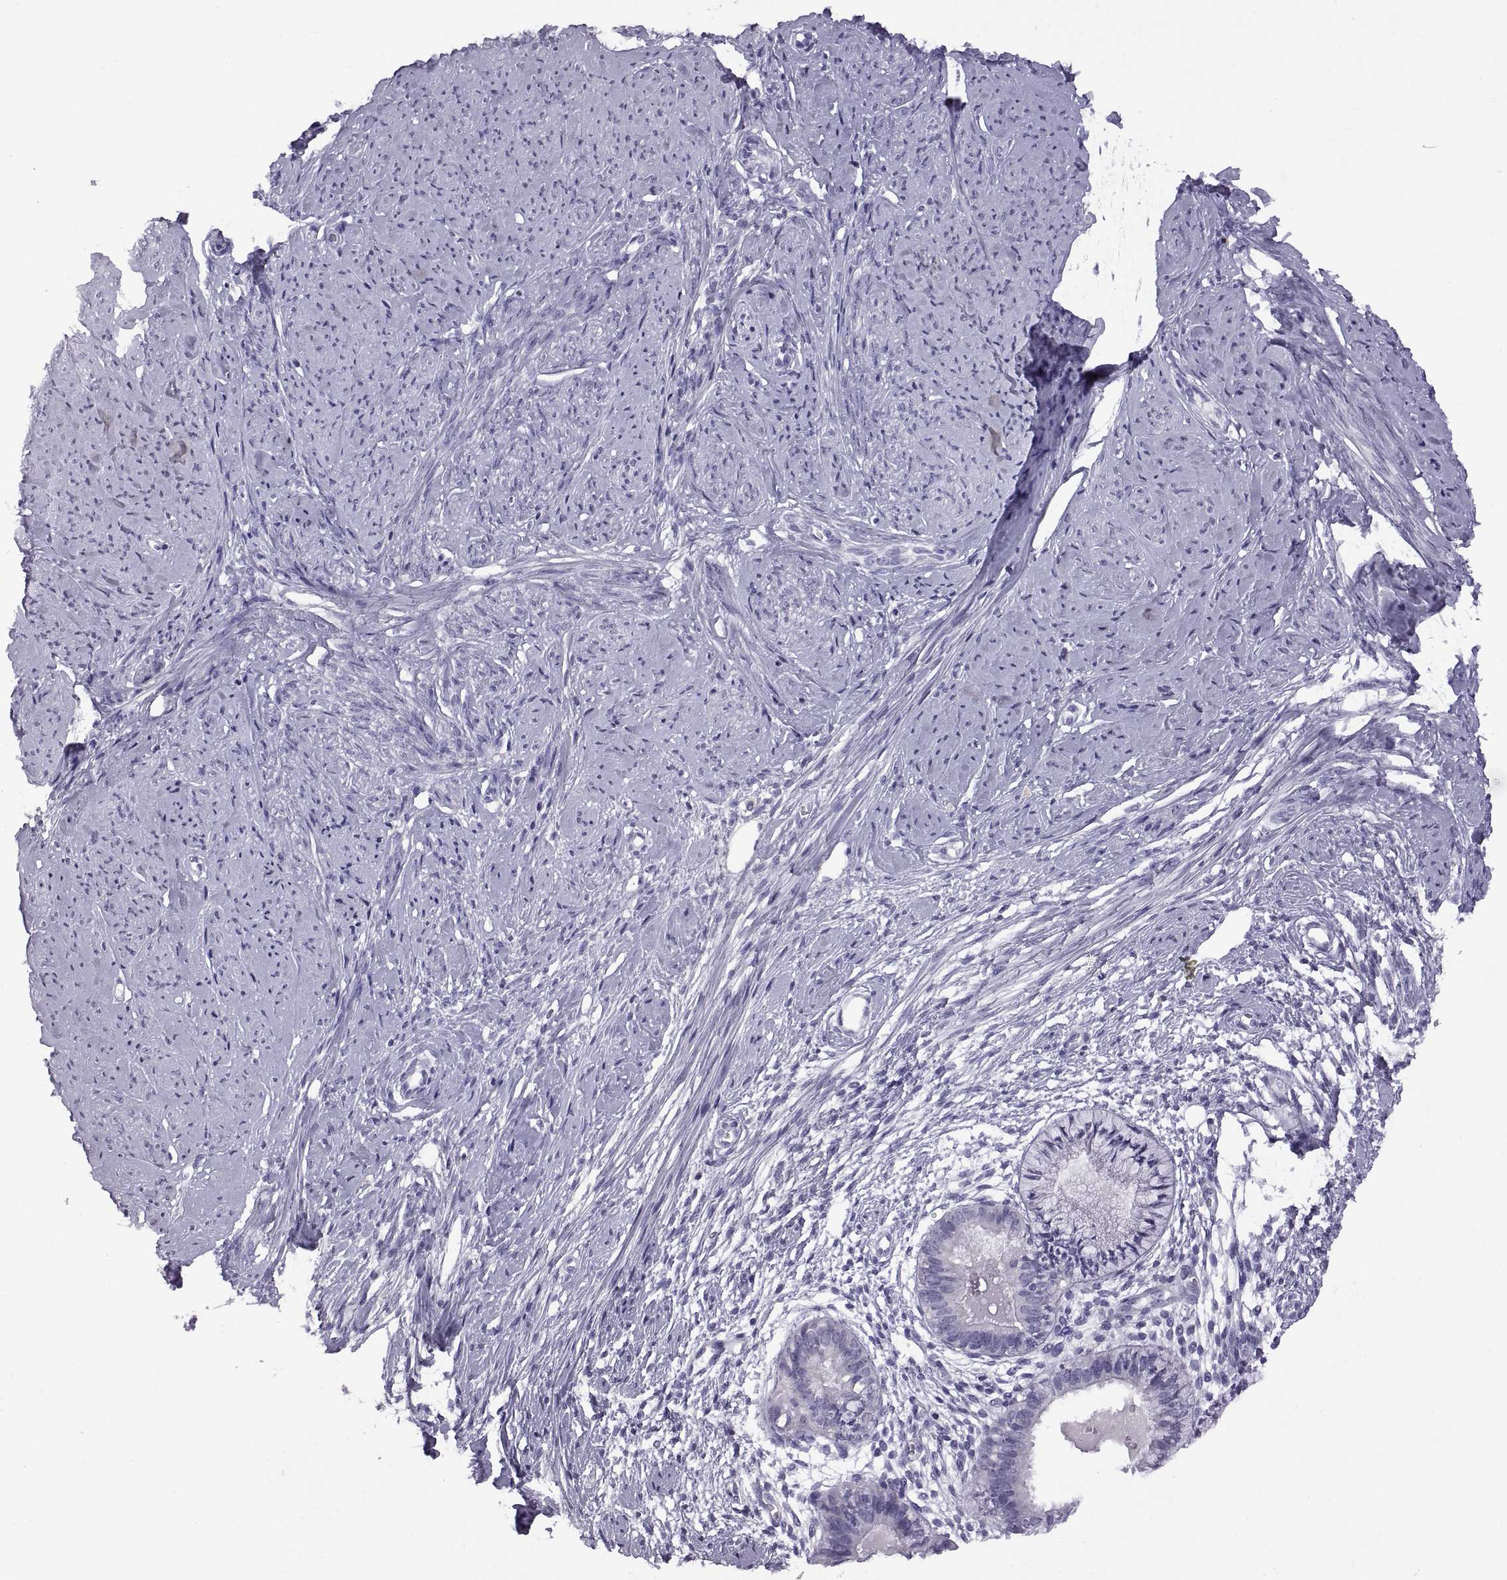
{"staining": {"intensity": "negative", "quantity": "none", "location": "none"}, "tissue": "smooth muscle", "cell_type": "Smooth muscle cells", "image_type": "normal", "snomed": [{"axis": "morphology", "description": "Normal tissue, NOS"}, {"axis": "topography", "description": "Smooth muscle"}], "caption": "IHC image of normal smooth muscle: human smooth muscle stained with DAB displays no significant protein expression in smooth muscle cells.", "gene": "RDM1", "patient": {"sex": "female", "age": 48}}